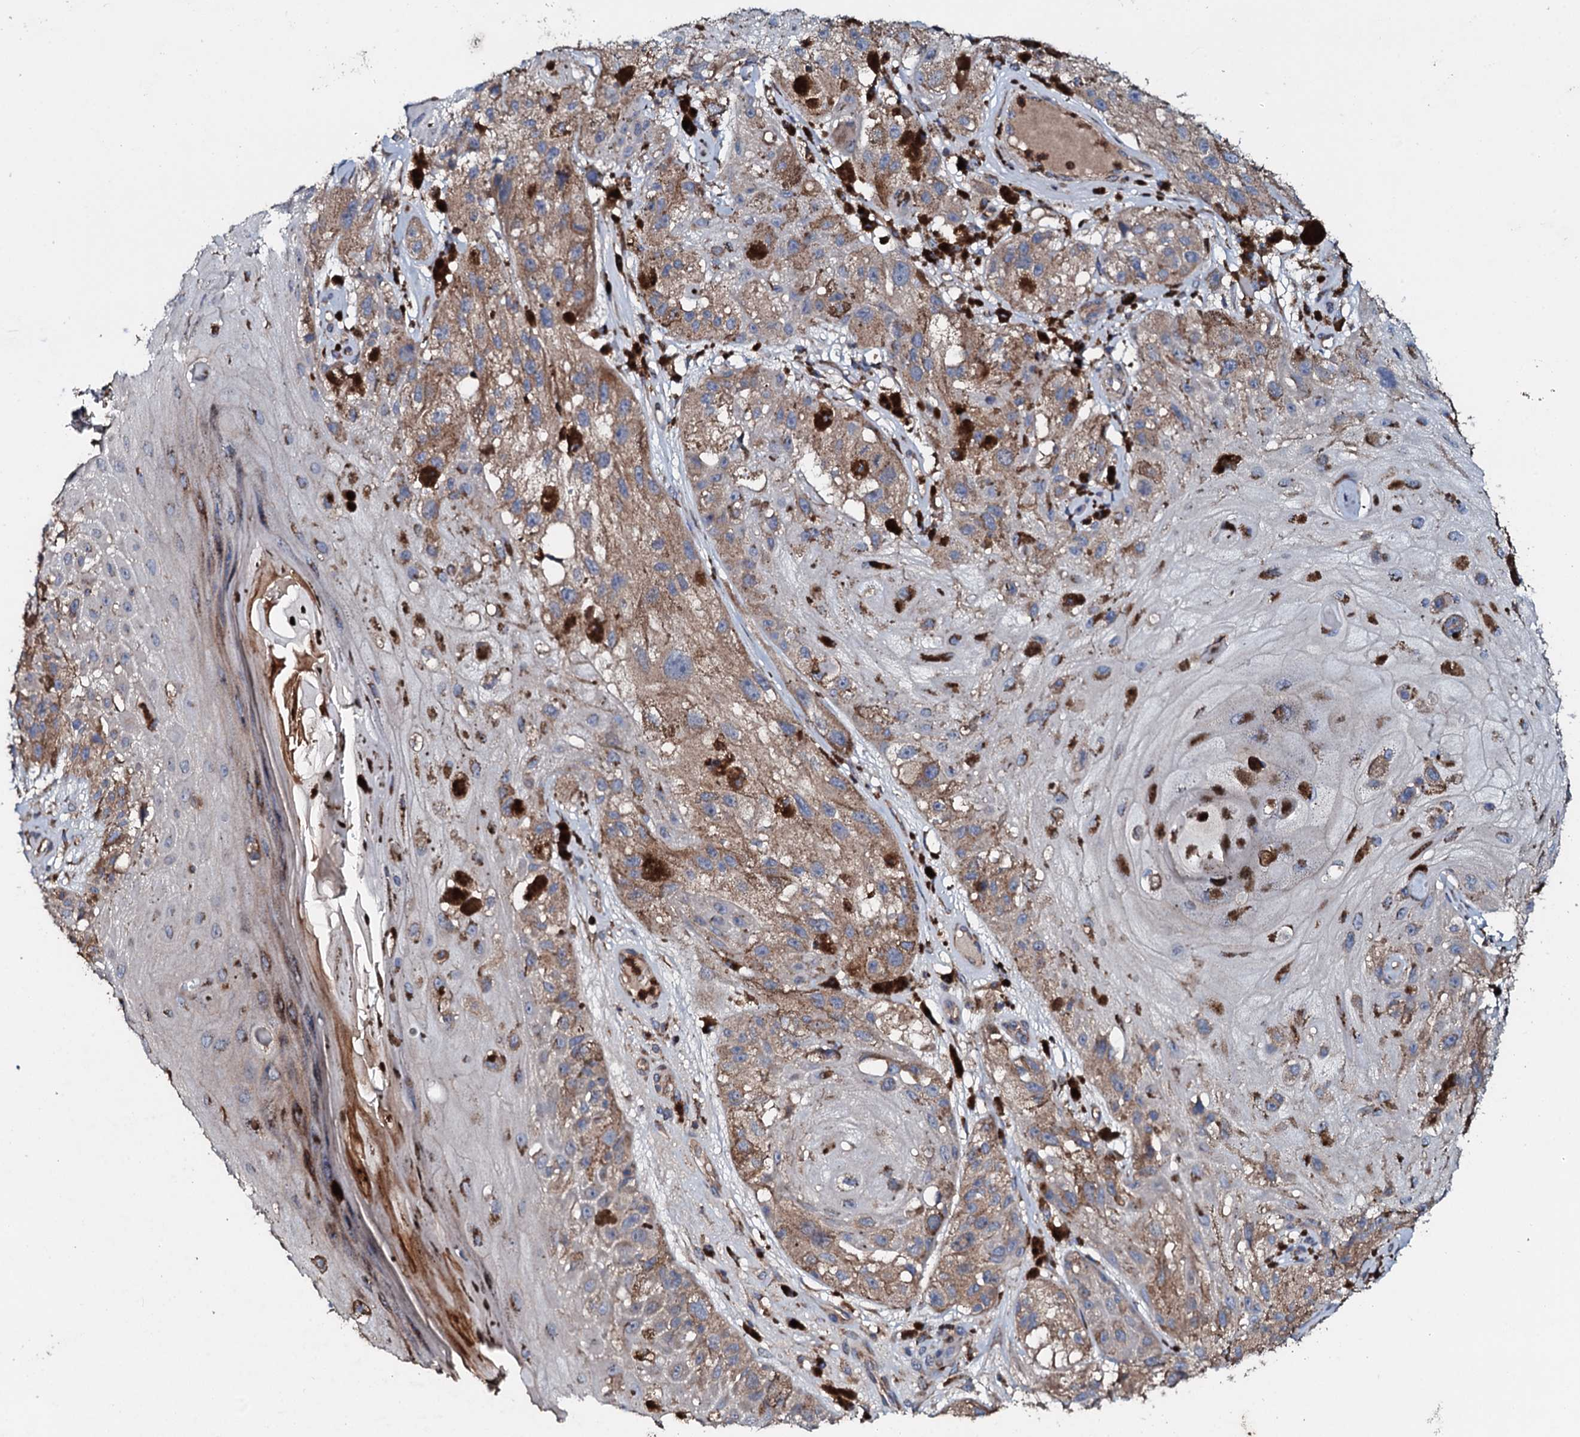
{"staining": {"intensity": "moderate", "quantity": ">75%", "location": "cytoplasmic/membranous"}, "tissue": "melanoma", "cell_type": "Tumor cells", "image_type": "cancer", "snomed": [{"axis": "morphology", "description": "Malignant melanoma, NOS"}, {"axis": "topography", "description": "Skin"}], "caption": "Moderate cytoplasmic/membranous expression for a protein is present in about >75% of tumor cells of malignant melanoma using immunohistochemistry.", "gene": "GRK2", "patient": {"sex": "male", "age": 88}}